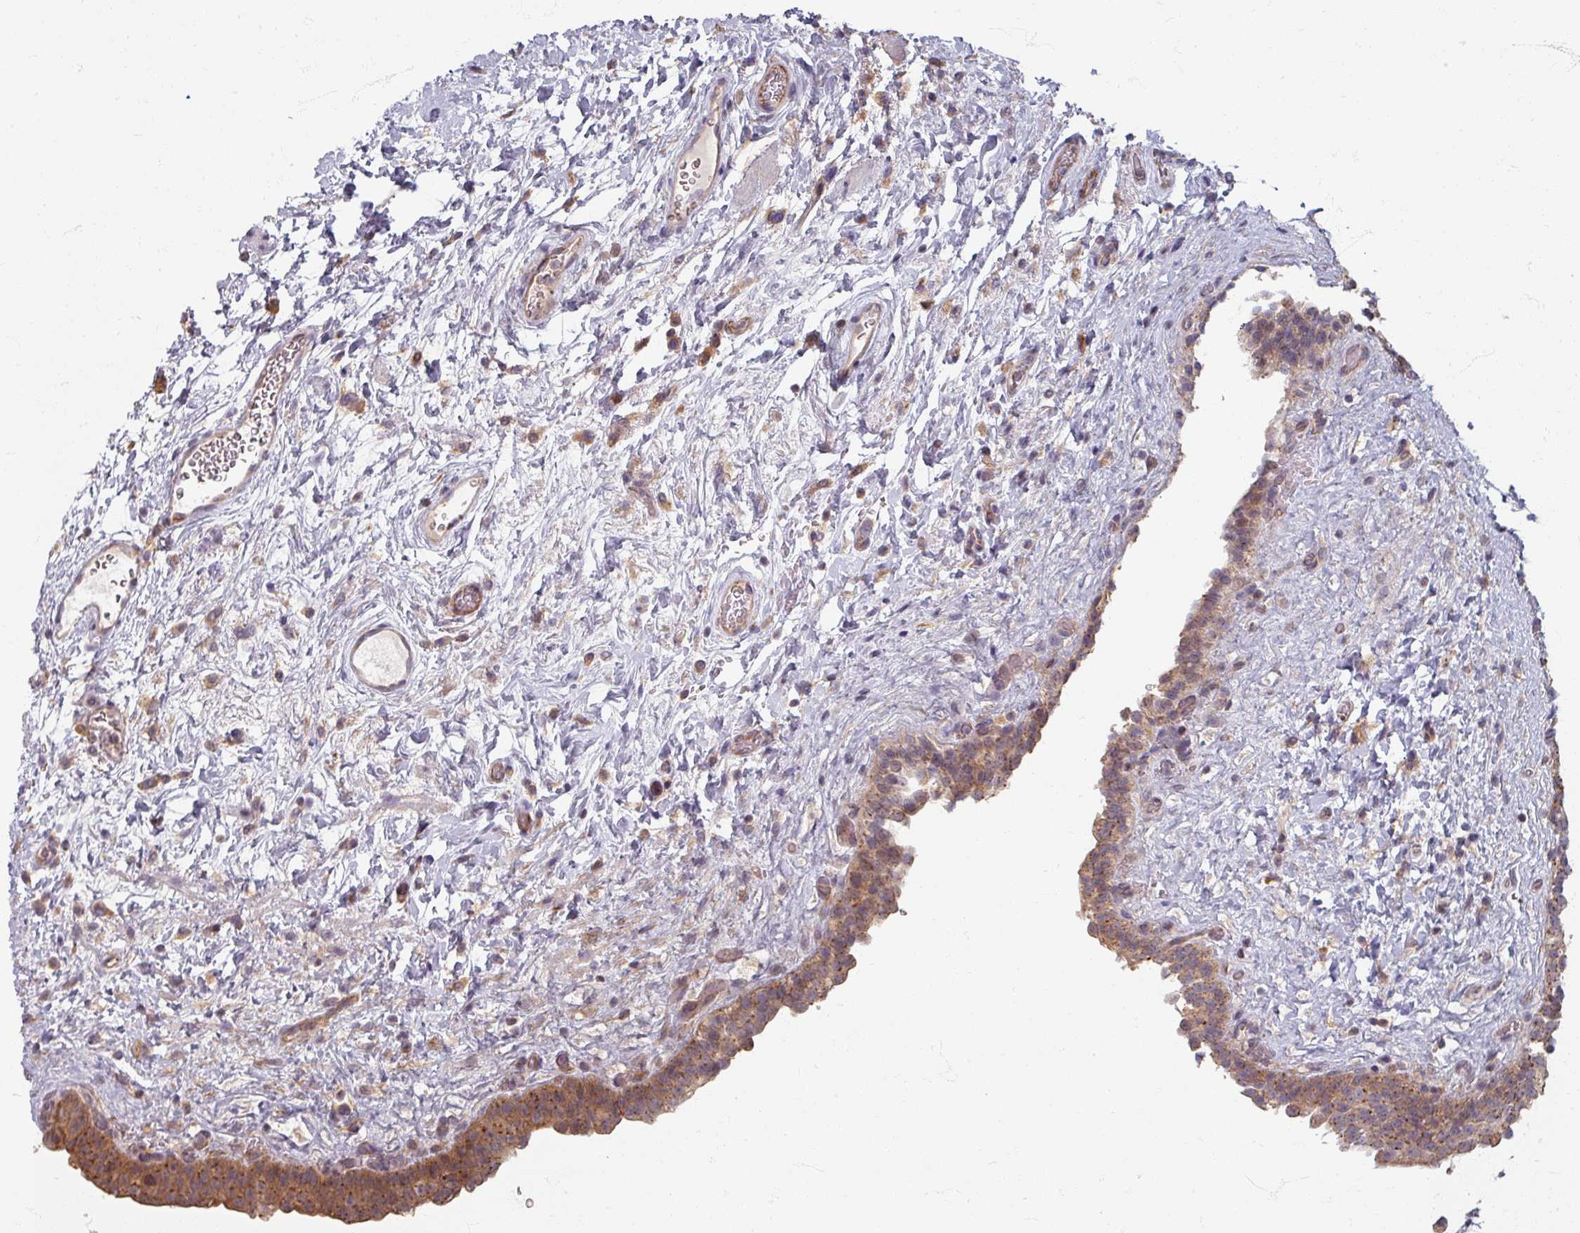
{"staining": {"intensity": "moderate", "quantity": ">75%", "location": "cytoplasmic/membranous"}, "tissue": "urinary bladder", "cell_type": "Urothelial cells", "image_type": "normal", "snomed": [{"axis": "morphology", "description": "Normal tissue, NOS"}, {"axis": "topography", "description": "Urinary bladder"}], "caption": "High-power microscopy captured an immunohistochemistry (IHC) micrograph of normal urinary bladder, revealing moderate cytoplasmic/membranous staining in about >75% of urothelial cells. (brown staining indicates protein expression, while blue staining denotes nuclei).", "gene": "STAM", "patient": {"sex": "male", "age": 69}}